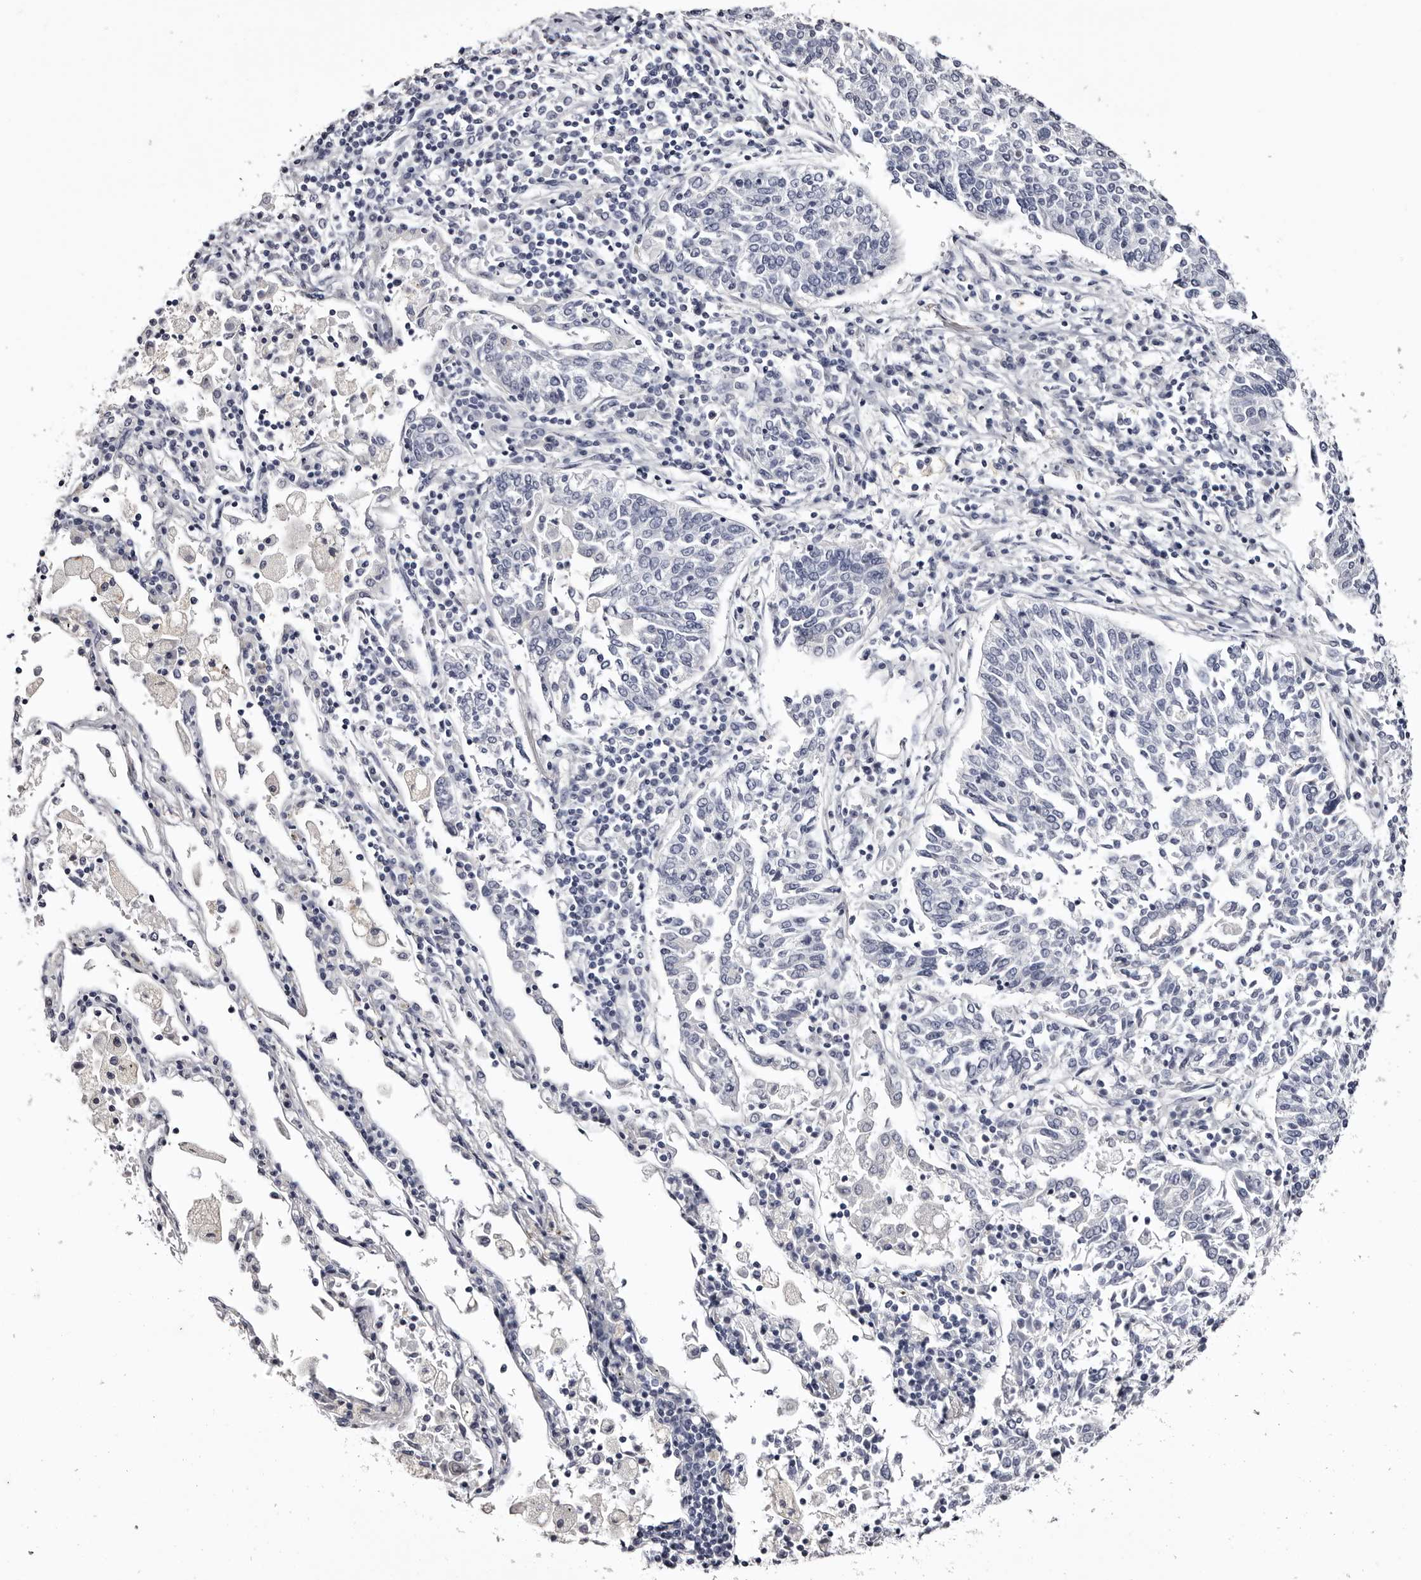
{"staining": {"intensity": "negative", "quantity": "none", "location": "none"}, "tissue": "lung cancer", "cell_type": "Tumor cells", "image_type": "cancer", "snomed": [{"axis": "morphology", "description": "Normal tissue, NOS"}, {"axis": "morphology", "description": "Squamous cell carcinoma, NOS"}, {"axis": "topography", "description": "Cartilage tissue"}, {"axis": "topography", "description": "Lung"}, {"axis": "topography", "description": "Peripheral nerve tissue"}], "caption": "IHC histopathology image of lung cancer stained for a protein (brown), which displays no expression in tumor cells.", "gene": "CA6", "patient": {"sex": "female", "age": 49}}